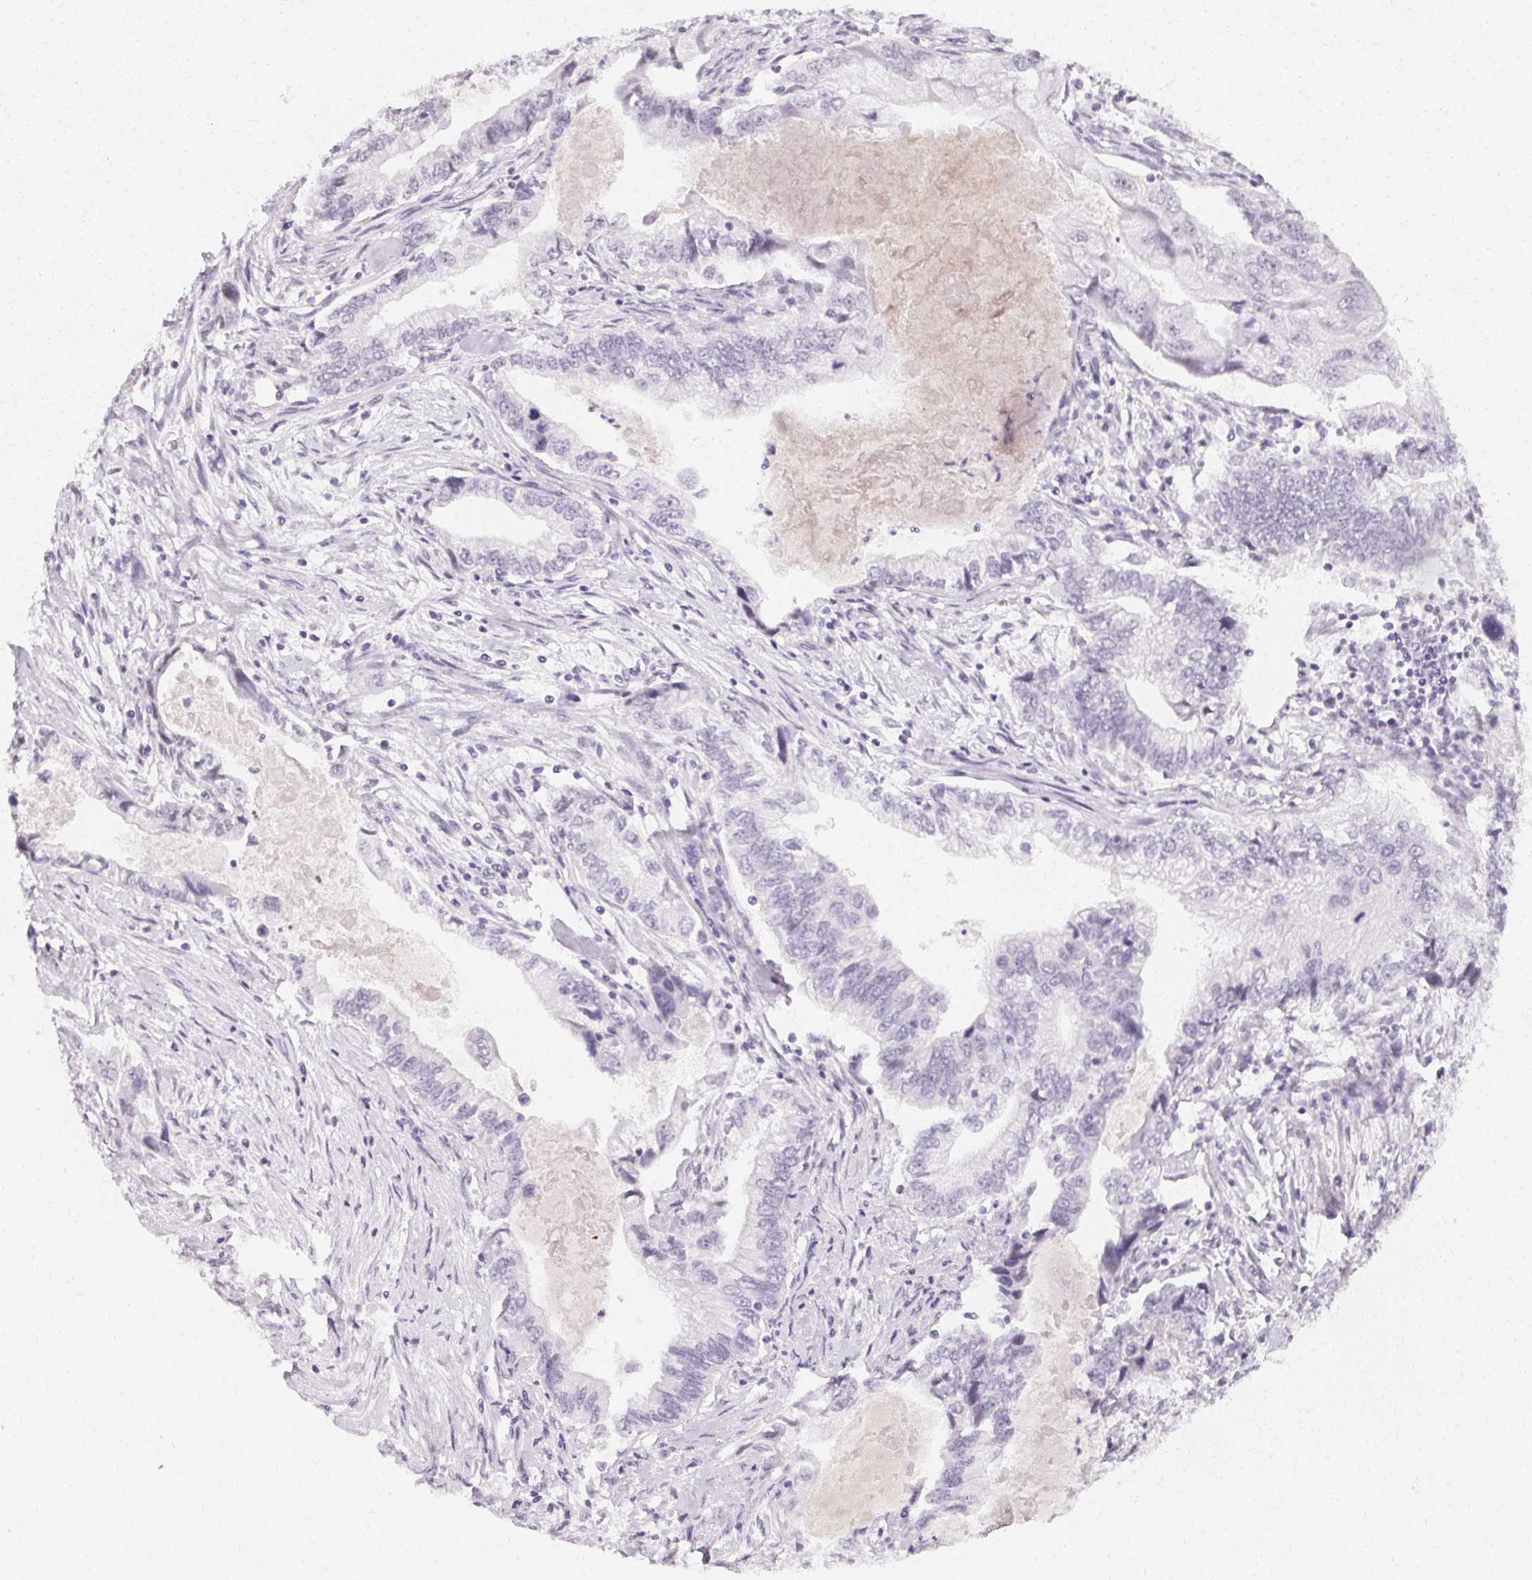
{"staining": {"intensity": "negative", "quantity": "none", "location": "none"}, "tissue": "stomach cancer", "cell_type": "Tumor cells", "image_type": "cancer", "snomed": [{"axis": "morphology", "description": "Adenocarcinoma, NOS"}, {"axis": "topography", "description": "Pancreas"}, {"axis": "topography", "description": "Stomach, upper"}], "caption": "Image shows no protein staining in tumor cells of stomach cancer (adenocarcinoma) tissue. The staining is performed using DAB (3,3'-diaminobenzidine) brown chromogen with nuclei counter-stained in using hematoxylin.", "gene": "SYNPR", "patient": {"sex": "male", "age": 77}}